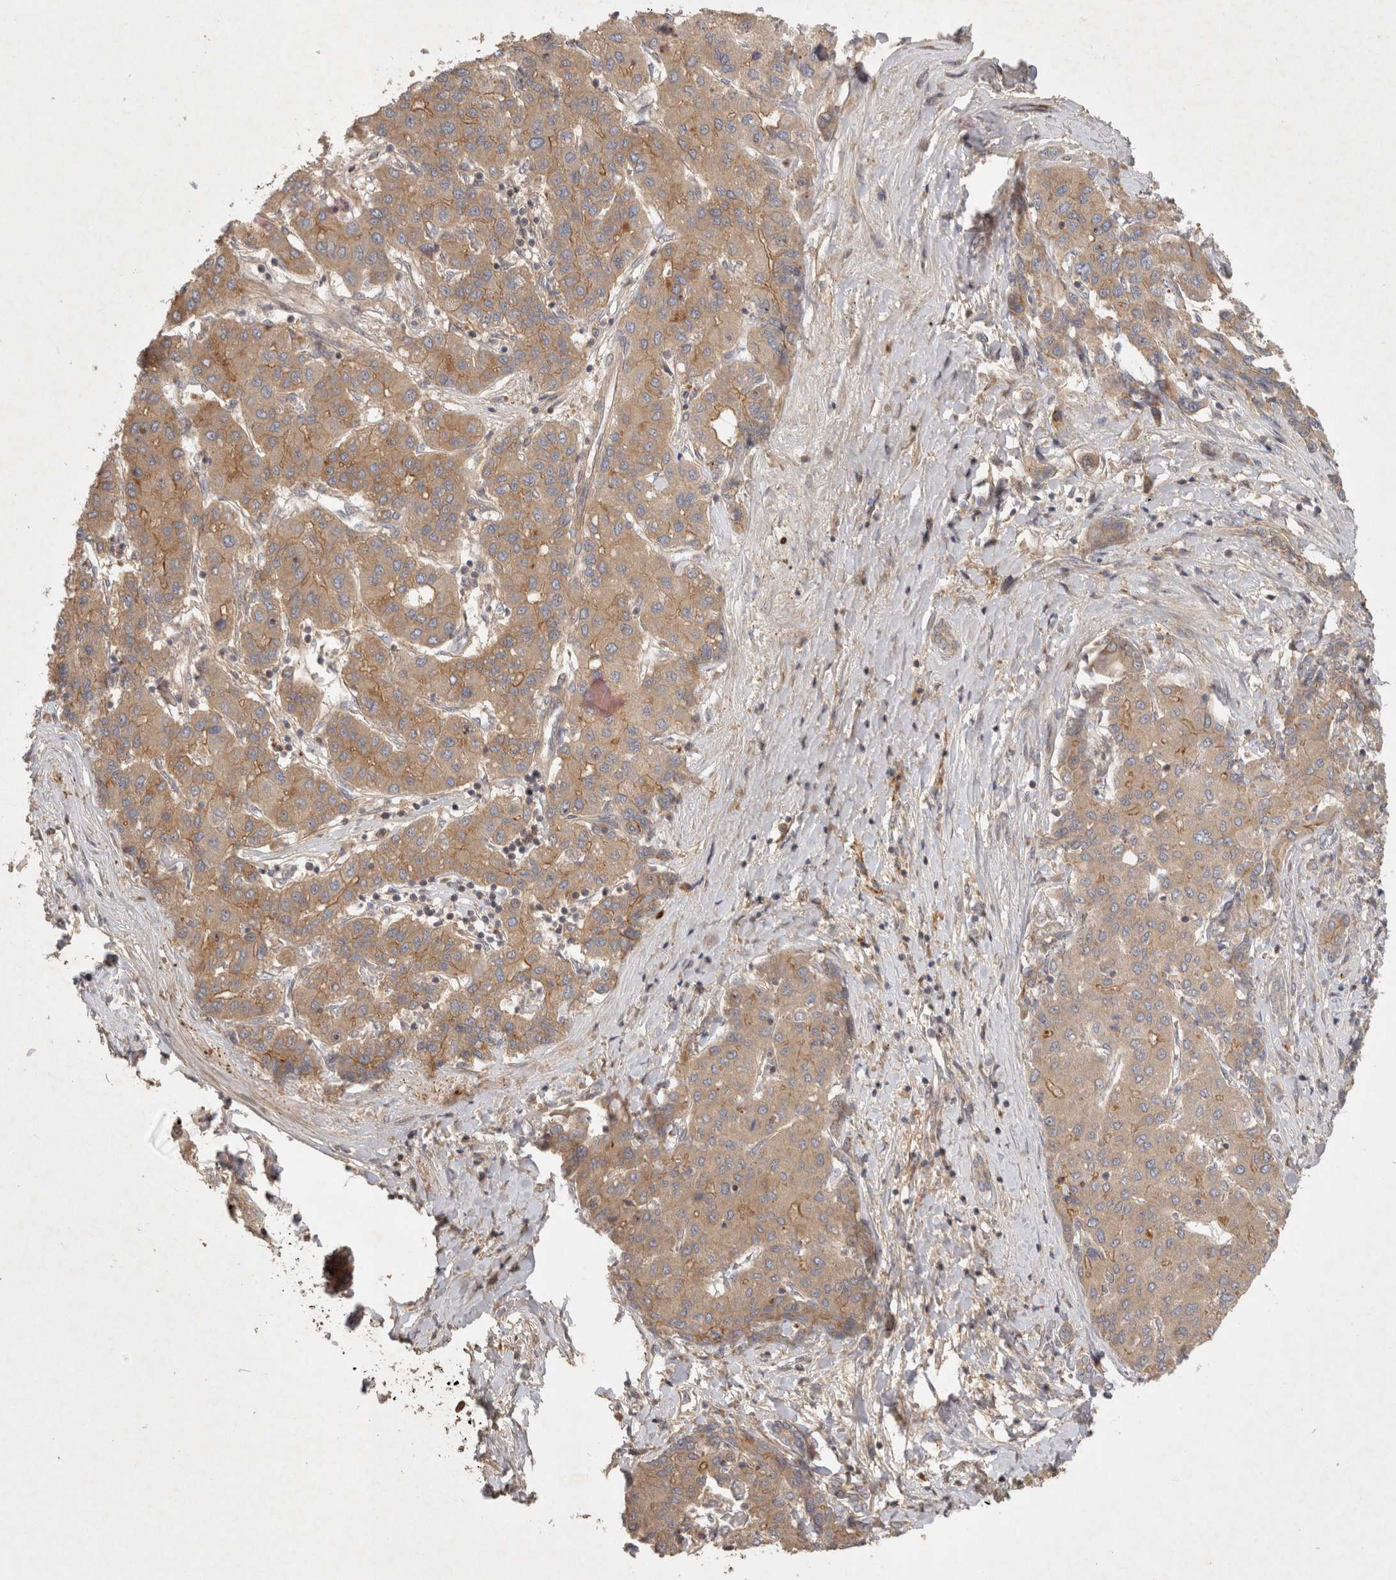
{"staining": {"intensity": "weak", "quantity": ">75%", "location": "cytoplasmic/membranous"}, "tissue": "liver cancer", "cell_type": "Tumor cells", "image_type": "cancer", "snomed": [{"axis": "morphology", "description": "Carcinoma, Hepatocellular, NOS"}, {"axis": "topography", "description": "Liver"}], "caption": "Protein analysis of liver cancer tissue demonstrates weak cytoplasmic/membranous expression in approximately >75% of tumor cells.", "gene": "PPP1R42", "patient": {"sex": "male", "age": 65}}